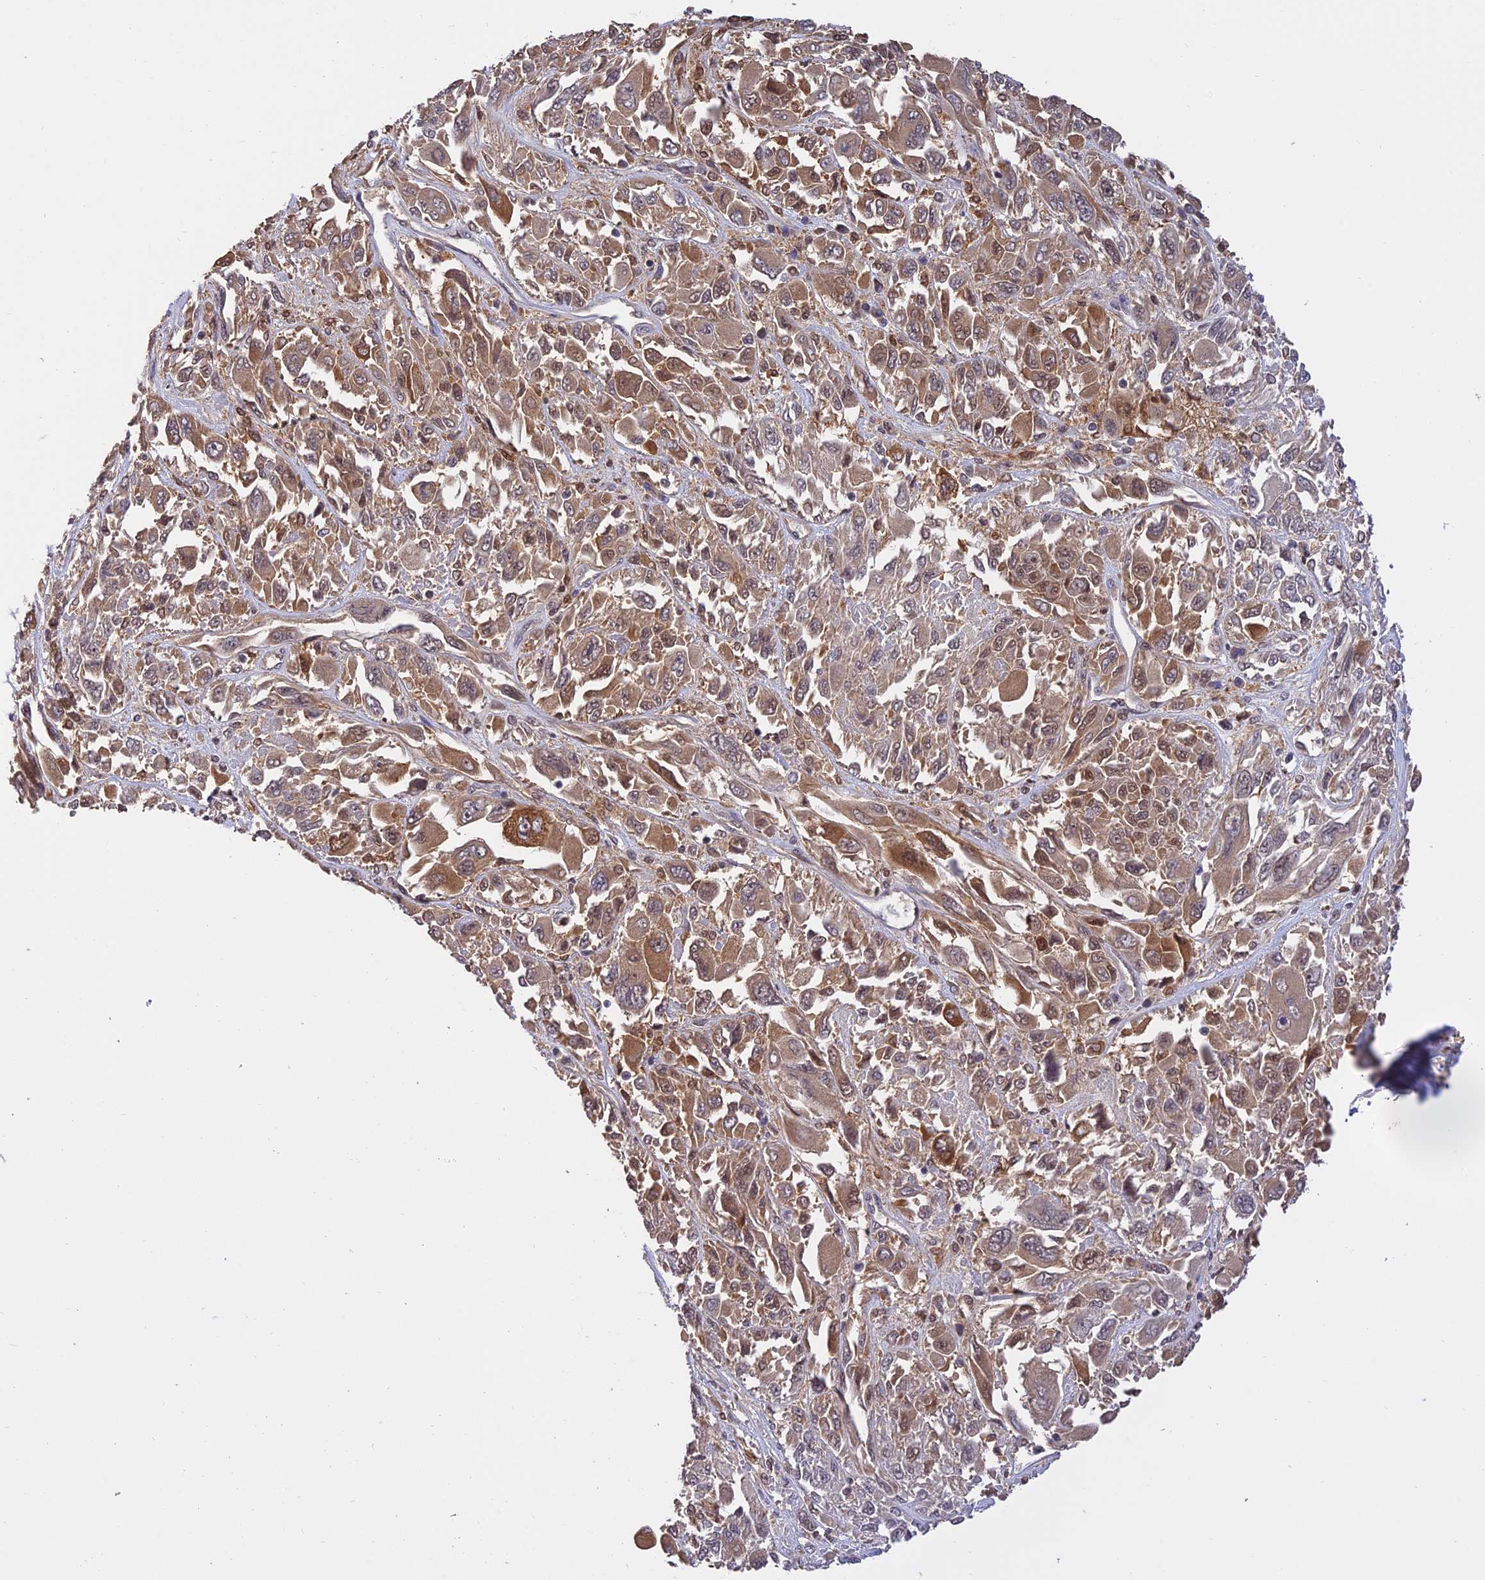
{"staining": {"intensity": "moderate", "quantity": ">75%", "location": "cytoplasmic/membranous"}, "tissue": "melanoma", "cell_type": "Tumor cells", "image_type": "cancer", "snomed": [{"axis": "morphology", "description": "Malignant melanoma, NOS"}, {"axis": "topography", "description": "Skin"}], "caption": "Protein expression analysis of melanoma demonstrates moderate cytoplasmic/membranous positivity in approximately >75% of tumor cells.", "gene": "MNS1", "patient": {"sex": "female", "age": 91}}